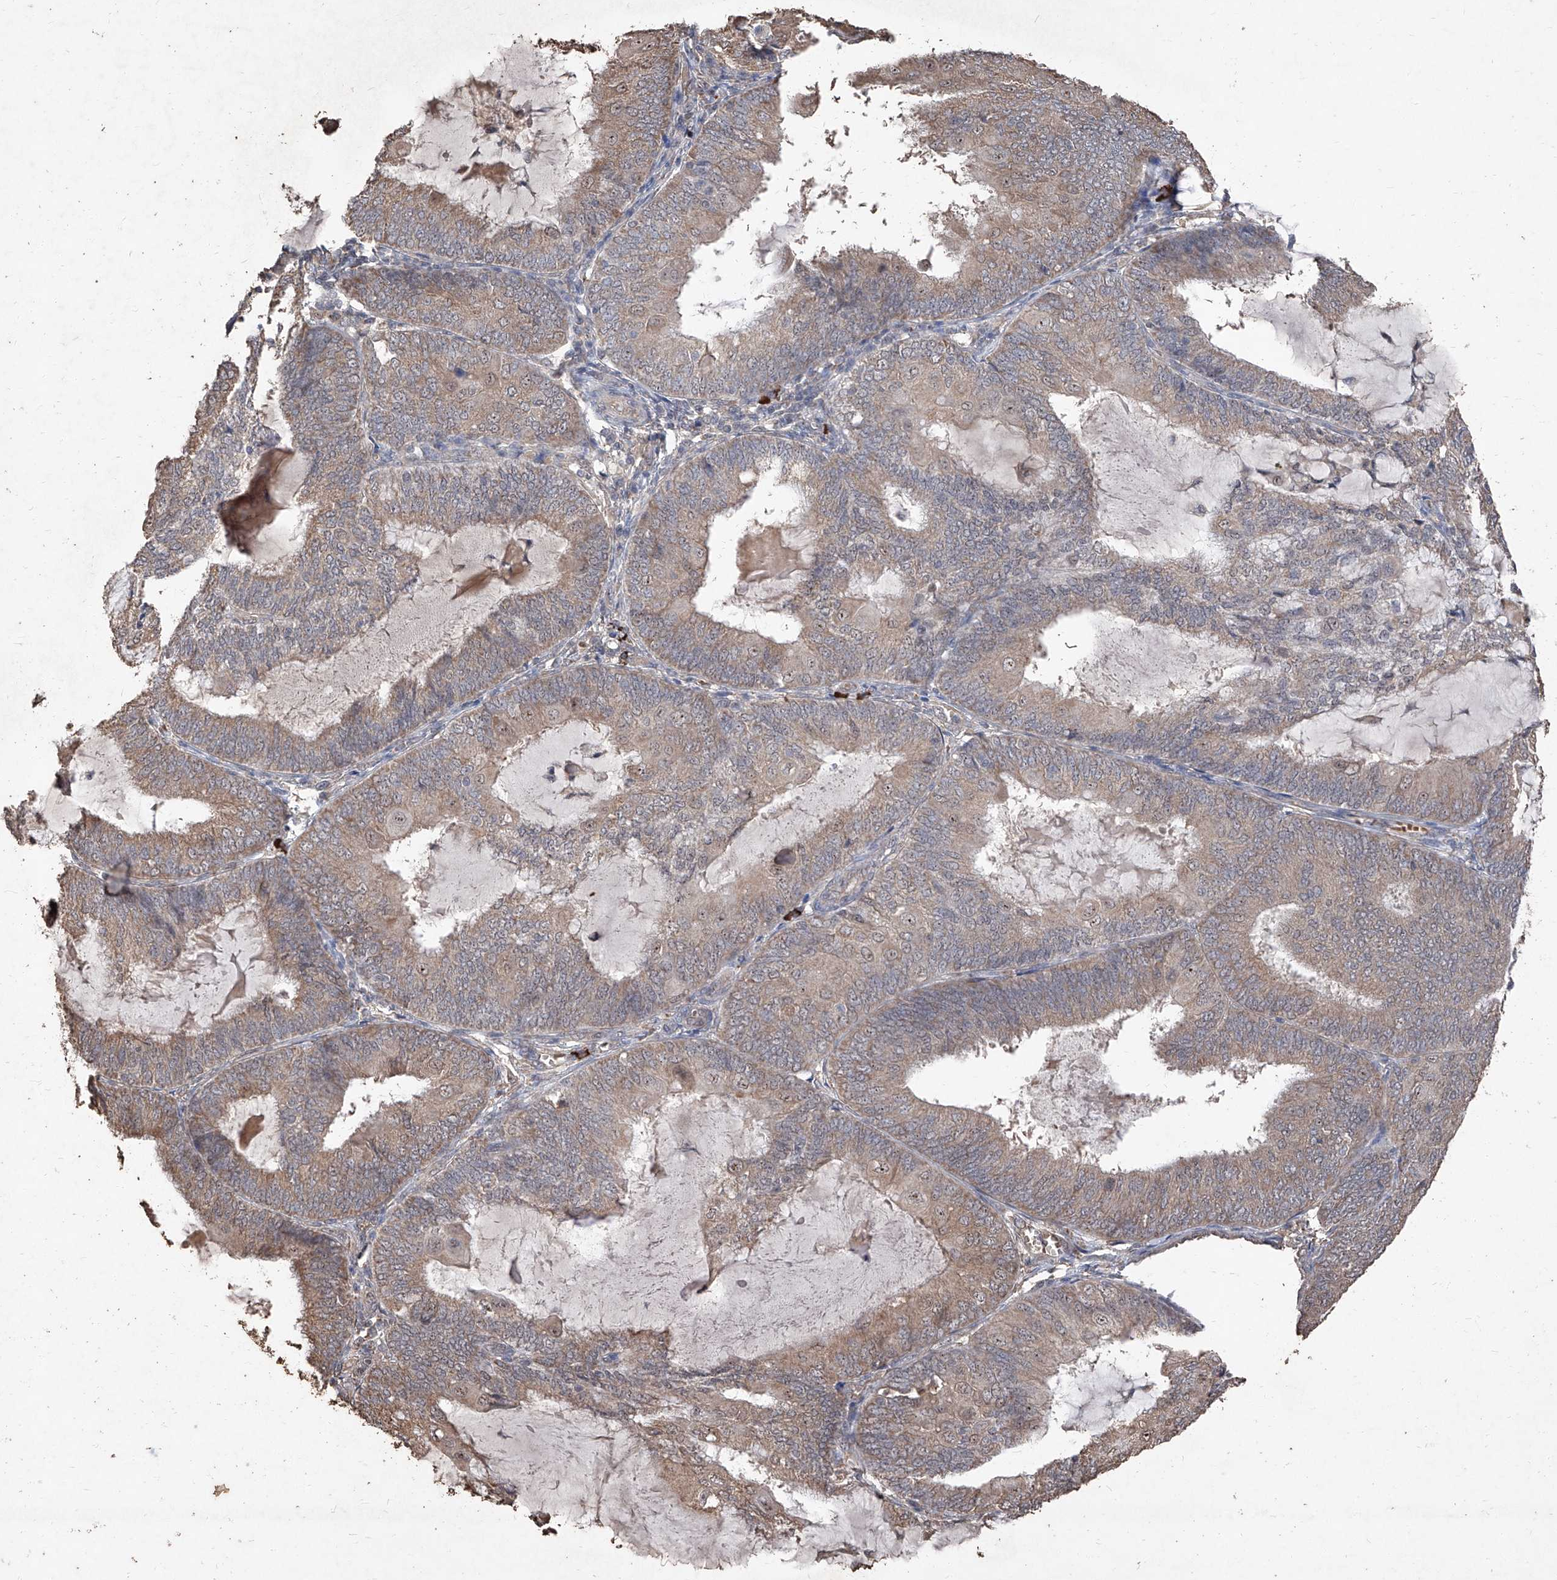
{"staining": {"intensity": "weak", "quantity": ">75%", "location": "cytoplasmic/membranous"}, "tissue": "endometrial cancer", "cell_type": "Tumor cells", "image_type": "cancer", "snomed": [{"axis": "morphology", "description": "Adenocarcinoma, NOS"}, {"axis": "topography", "description": "Endometrium"}], "caption": "DAB (3,3'-diaminobenzidine) immunohistochemical staining of endometrial cancer (adenocarcinoma) shows weak cytoplasmic/membranous protein positivity in about >75% of tumor cells. The protein is shown in brown color, while the nuclei are stained blue.", "gene": "EML1", "patient": {"sex": "female", "age": 81}}